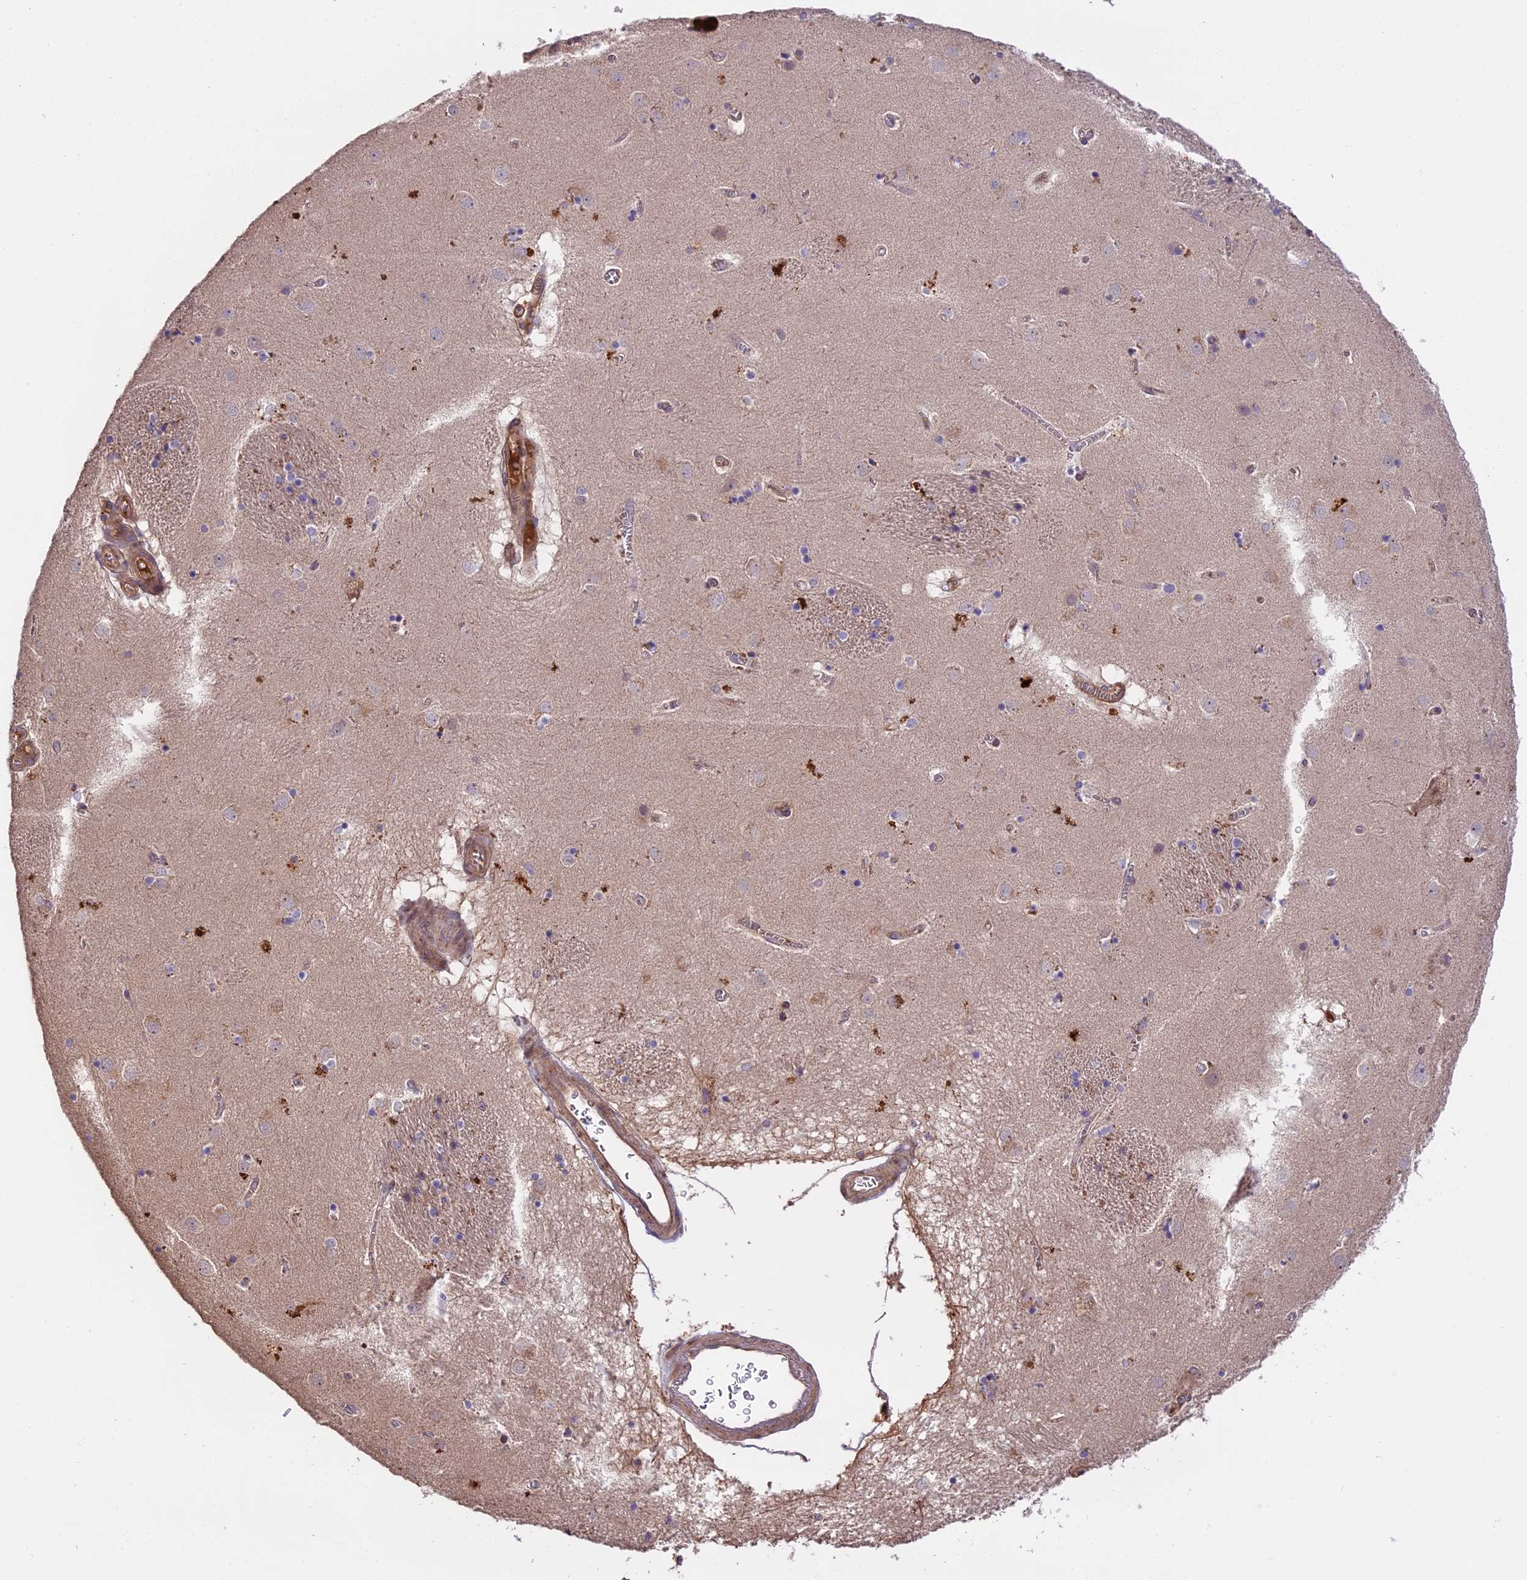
{"staining": {"intensity": "weak", "quantity": "<25%", "location": "cytoplasmic/membranous"}, "tissue": "caudate", "cell_type": "Glial cells", "image_type": "normal", "snomed": [{"axis": "morphology", "description": "Normal tissue, NOS"}, {"axis": "topography", "description": "Lateral ventricle wall"}], "caption": "IHC micrograph of normal caudate: caudate stained with DAB (3,3'-diaminobenzidine) displays no significant protein positivity in glial cells.", "gene": "SETD6", "patient": {"sex": "male", "age": 70}}